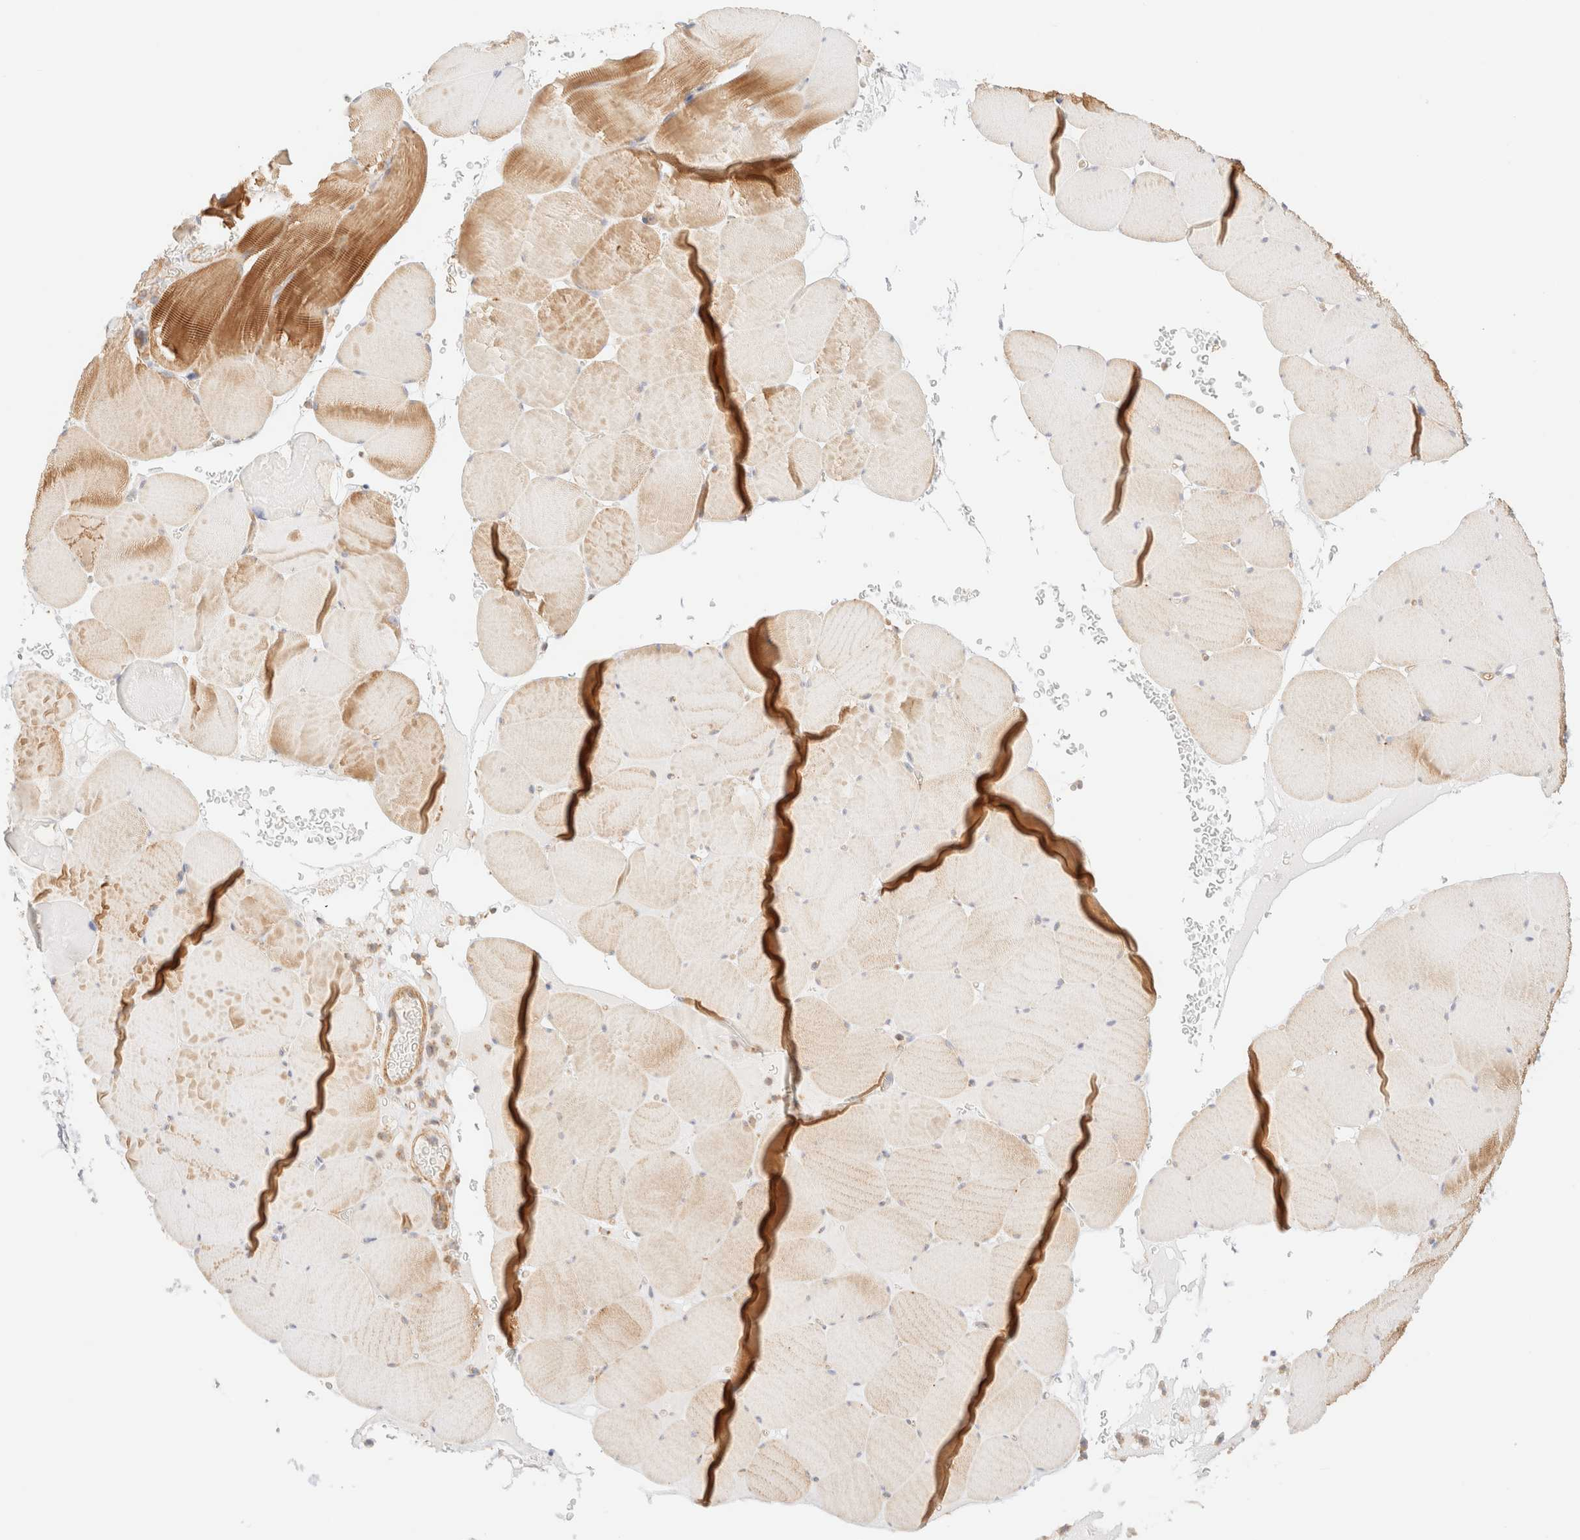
{"staining": {"intensity": "moderate", "quantity": ">75%", "location": "cytoplasmic/membranous"}, "tissue": "skeletal muscle", "cell_type": "Myocytes", "image_type": "normal", "snomed": [{"axis": "morphology", "description": "Normal tissue, NOS"}, {"axis": "topography", "description": "Skeletal muscle"}], "caption": "Immunohistochemical staining of normal human skeletal muscle reveals medium levels of moderate cytoplasmic/membranous positivity in about >75% of myocytes. (Brightfield microscopy of DAB IHC at high magnification).", "gene": "MYO10", "patient": {"sex": "male", "age": 62}}